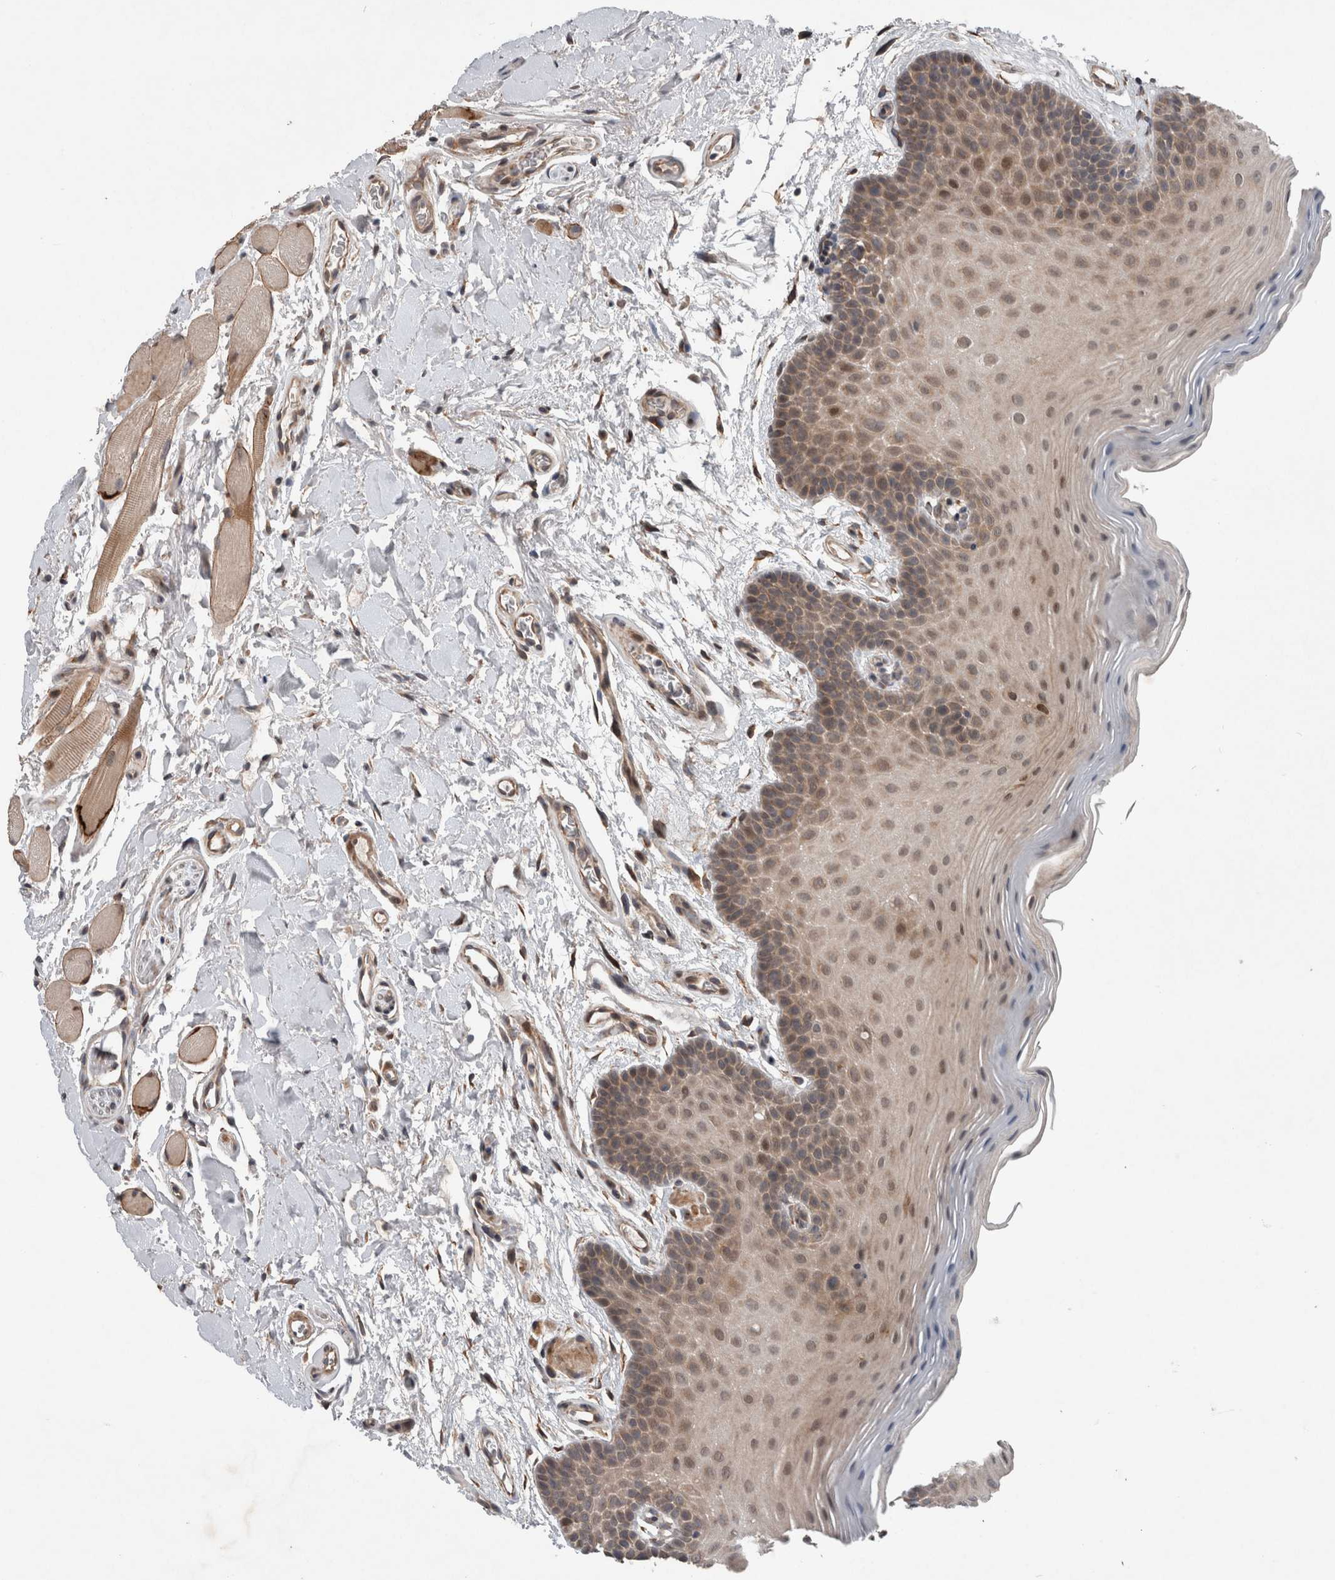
{"staining": {"intensity": "moderate", "quantity": ">75%", "location": "cytoplasmic/membranous"}, "tissue": "oral mucosa", "cell_type": "Squamous epithelial cells", "image_type": "normal", "snomed": [{"axis": "morphology", "description": "Normal tissue, NOS"}, {"axis": "topography", "description": "Oral tissue"}], "caption": "The image demonstrates immunohistochemical staining of normal oral mucosa. There is moderate cytoplasmic/membranous expression is identified in about >75% of squamous epithelial cells. The staining is performed using DAB brown chromogen to label protein expression. The nuclei are counter-stained blue using hematoxylin.", "gene": "GIMAP6", "patient": {"sex": "male", "age": 62}}